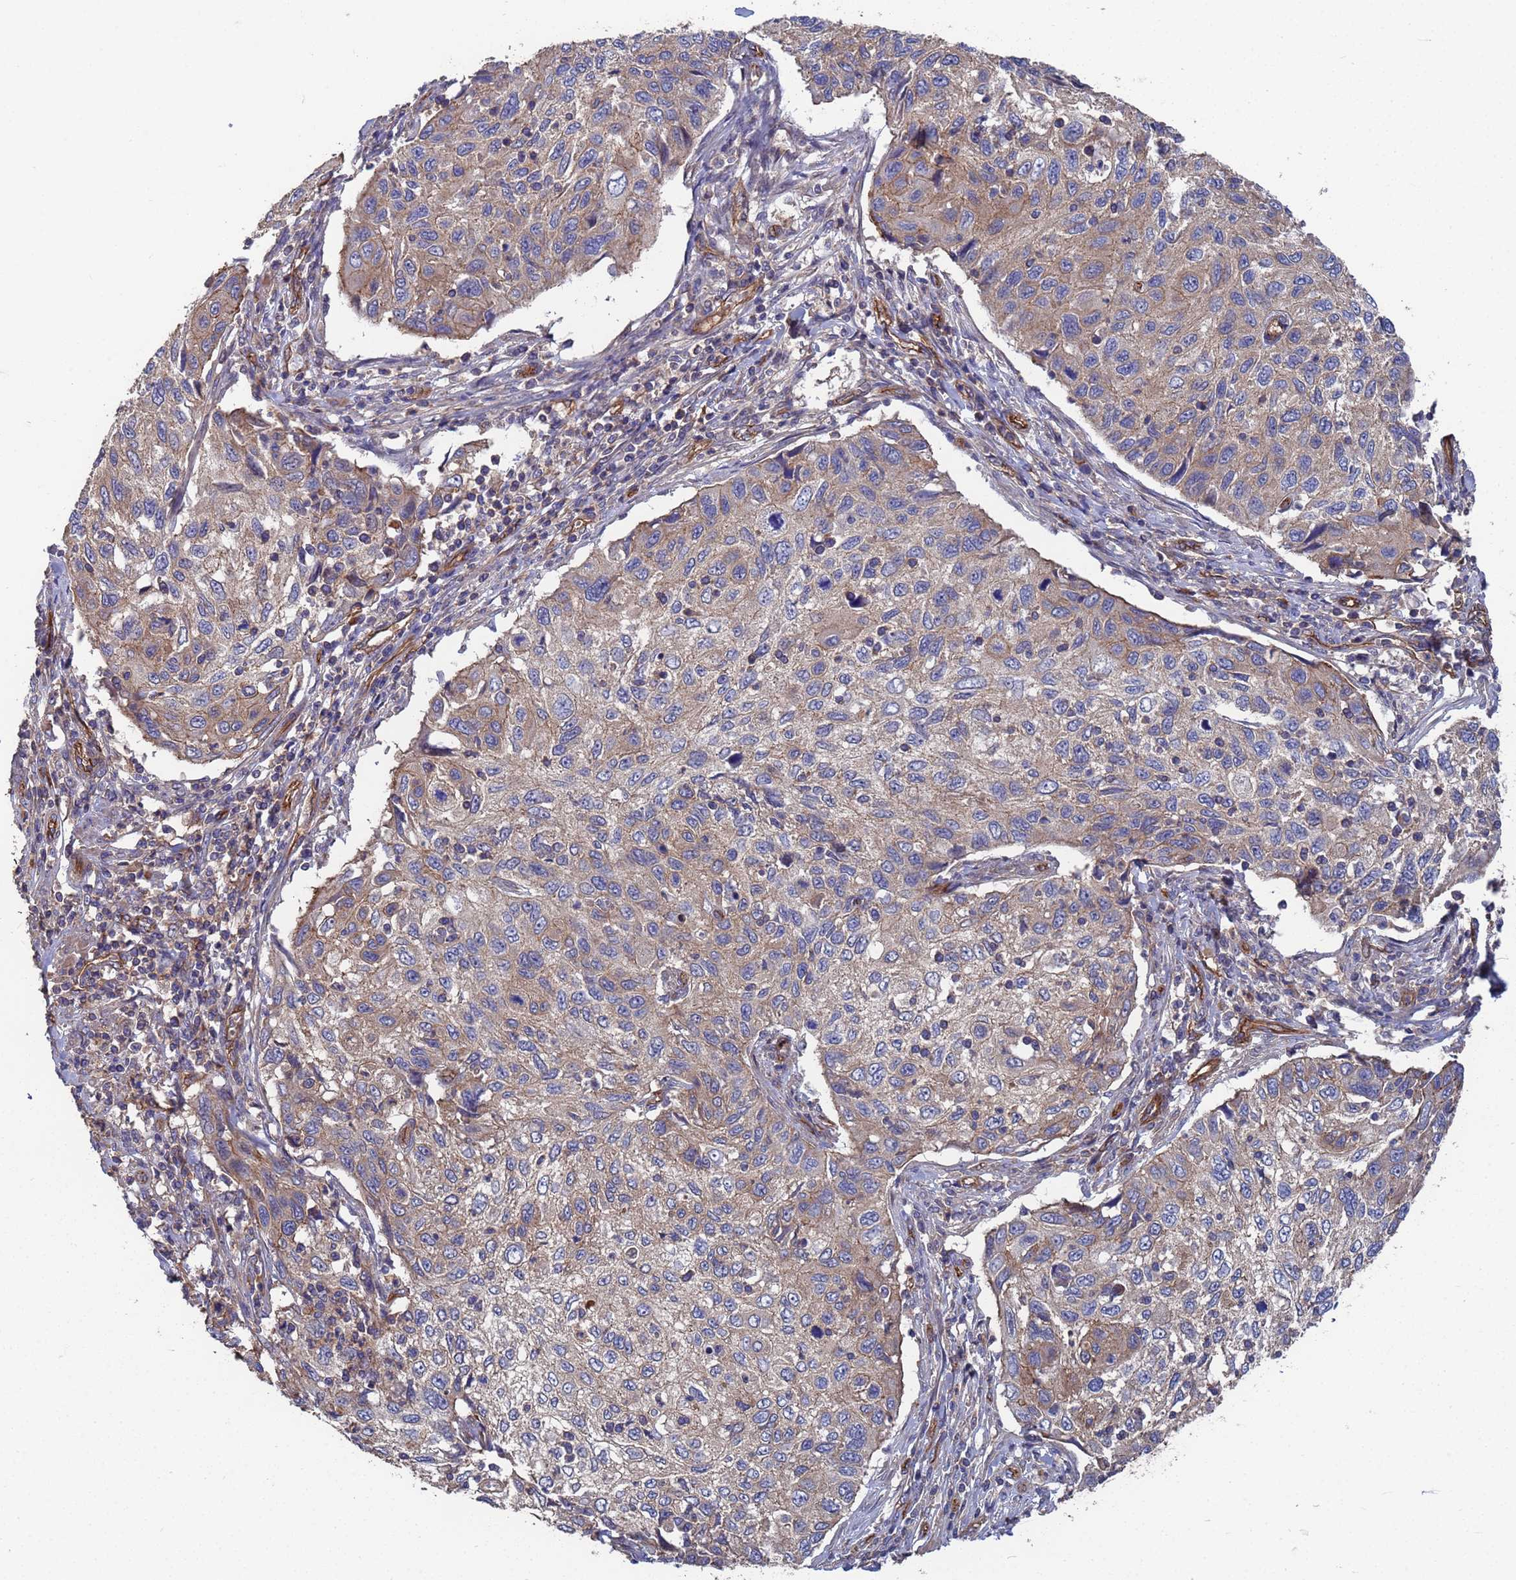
{"staining": {"intensity": "weak", "quantity": "25%-75%", "location": "cytoplasmic/membranous"}, "tissue": "cervical cancer", "cell_type": "Tumor cells", "image_type": "cancer", "snomed": [{"axis": "morphology", "description": "Squamous cell carcinoma, NOS"}, {"axis": "topography", "description": "Cervix"}], "caption": "Cervical squamous cell carcinoma stained with a brown dye exhibits weak cytoplasmic/membranous positive positivity in approximately 25%-75% of tumor cells.", "gene": "NDUFAF6", "patient": {"sex": "female", "age": 70}}